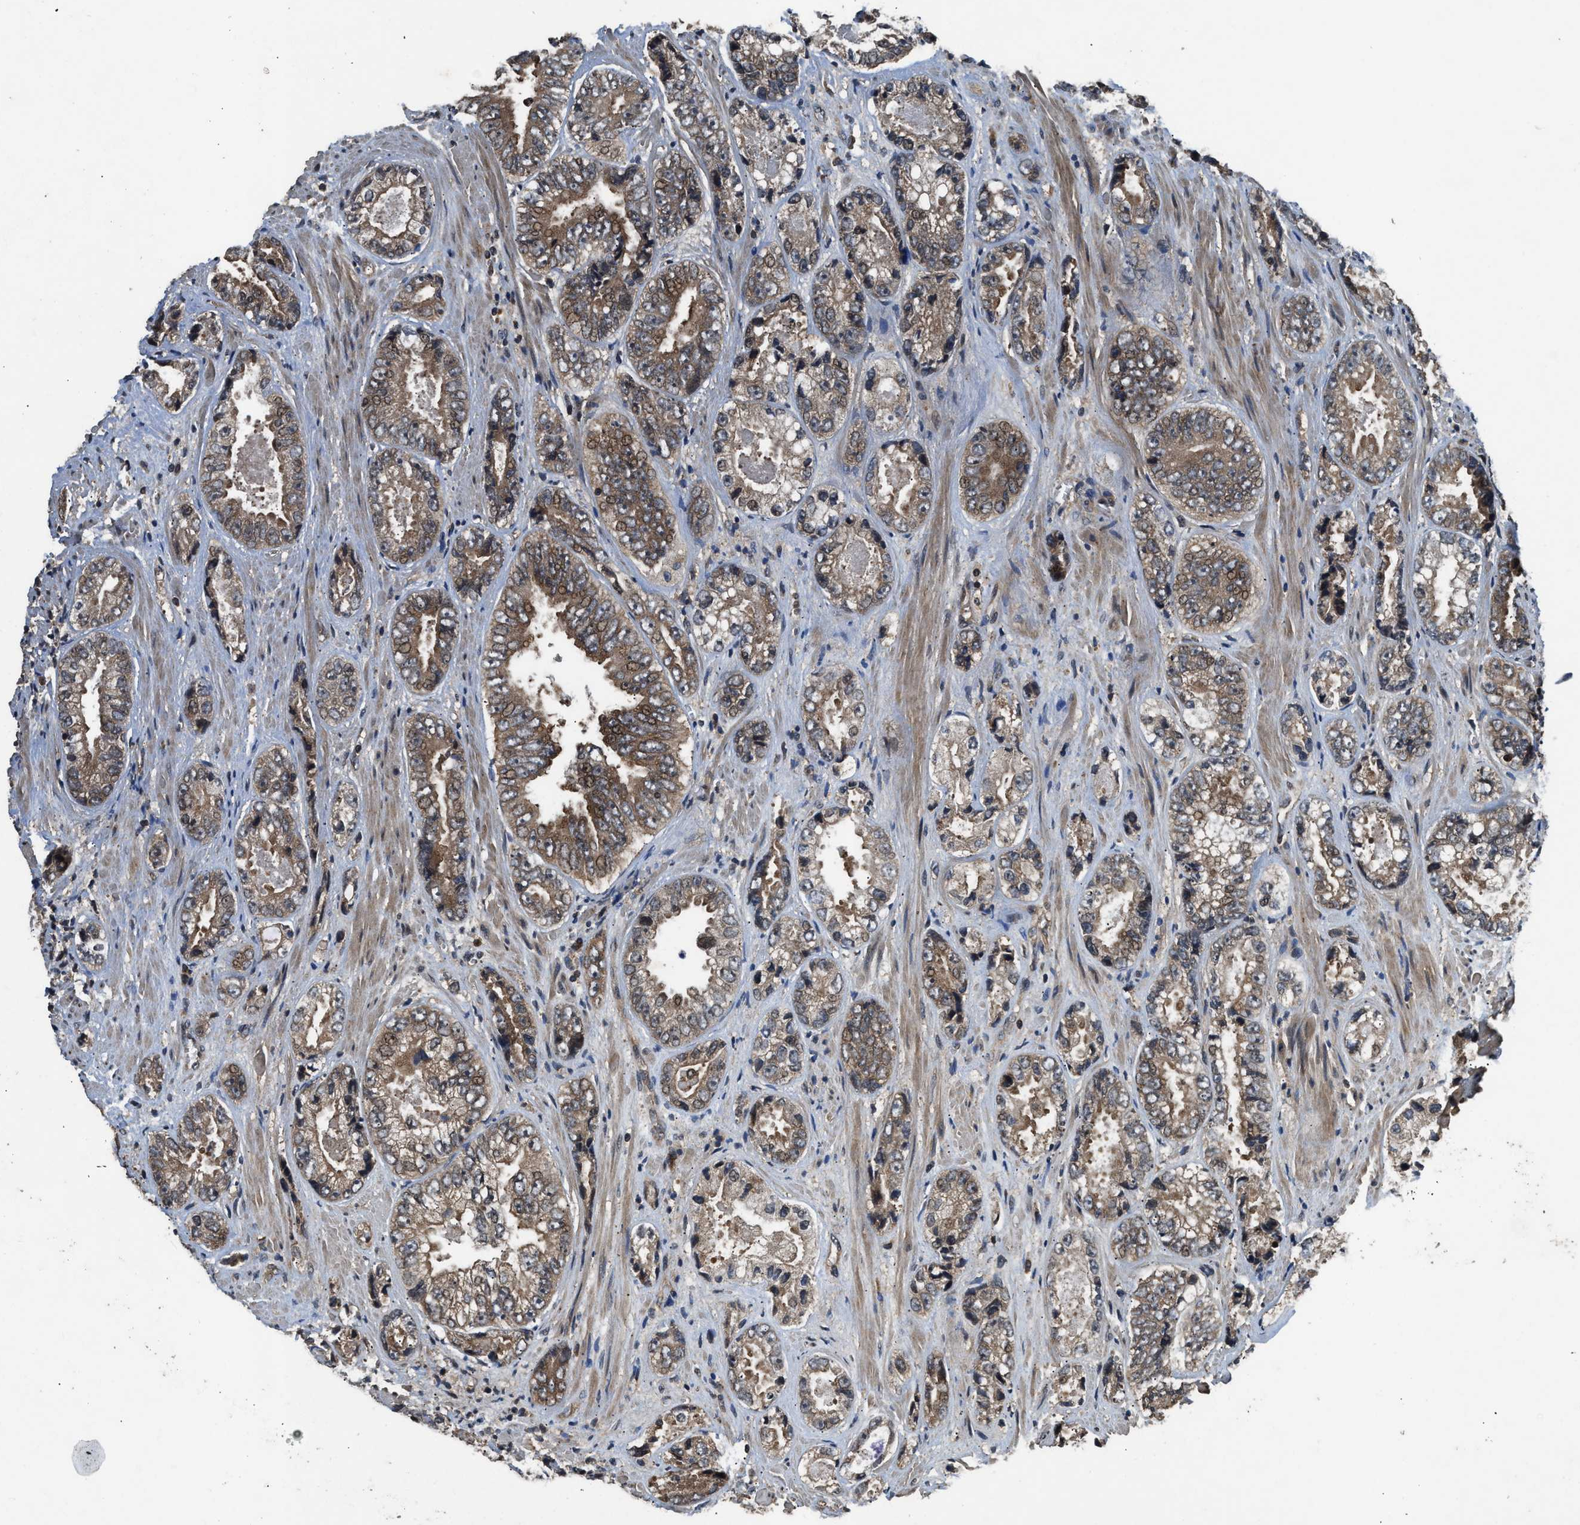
{"staining": {"intensity": "moderate", "quantity": ">75%", "location": "cytoplasmic/membranous"}, "tissue": "prostate cancer", "cell_type": "Tumor cells", "image_type": "cancer", "snomed": [{"axis": "morphology", "description": "Adenocarcinoma, High grade"}, {"axis": "topography", "description": "Prostate"}], "caption": "Moderate cytoplasmic/membranous protein staining is identified in about >75% of tumor cells in adenocarcinoma (high-grade) (prostate). The protein of interest is stained brown, and the nuclei are stained in blue (DAB (3,3'-diaminobenzidine) IHC with brightfield microscopy, high magnification).", "gene": "RPS6KB1", "patient": {"sex": "male", "age": 61}}